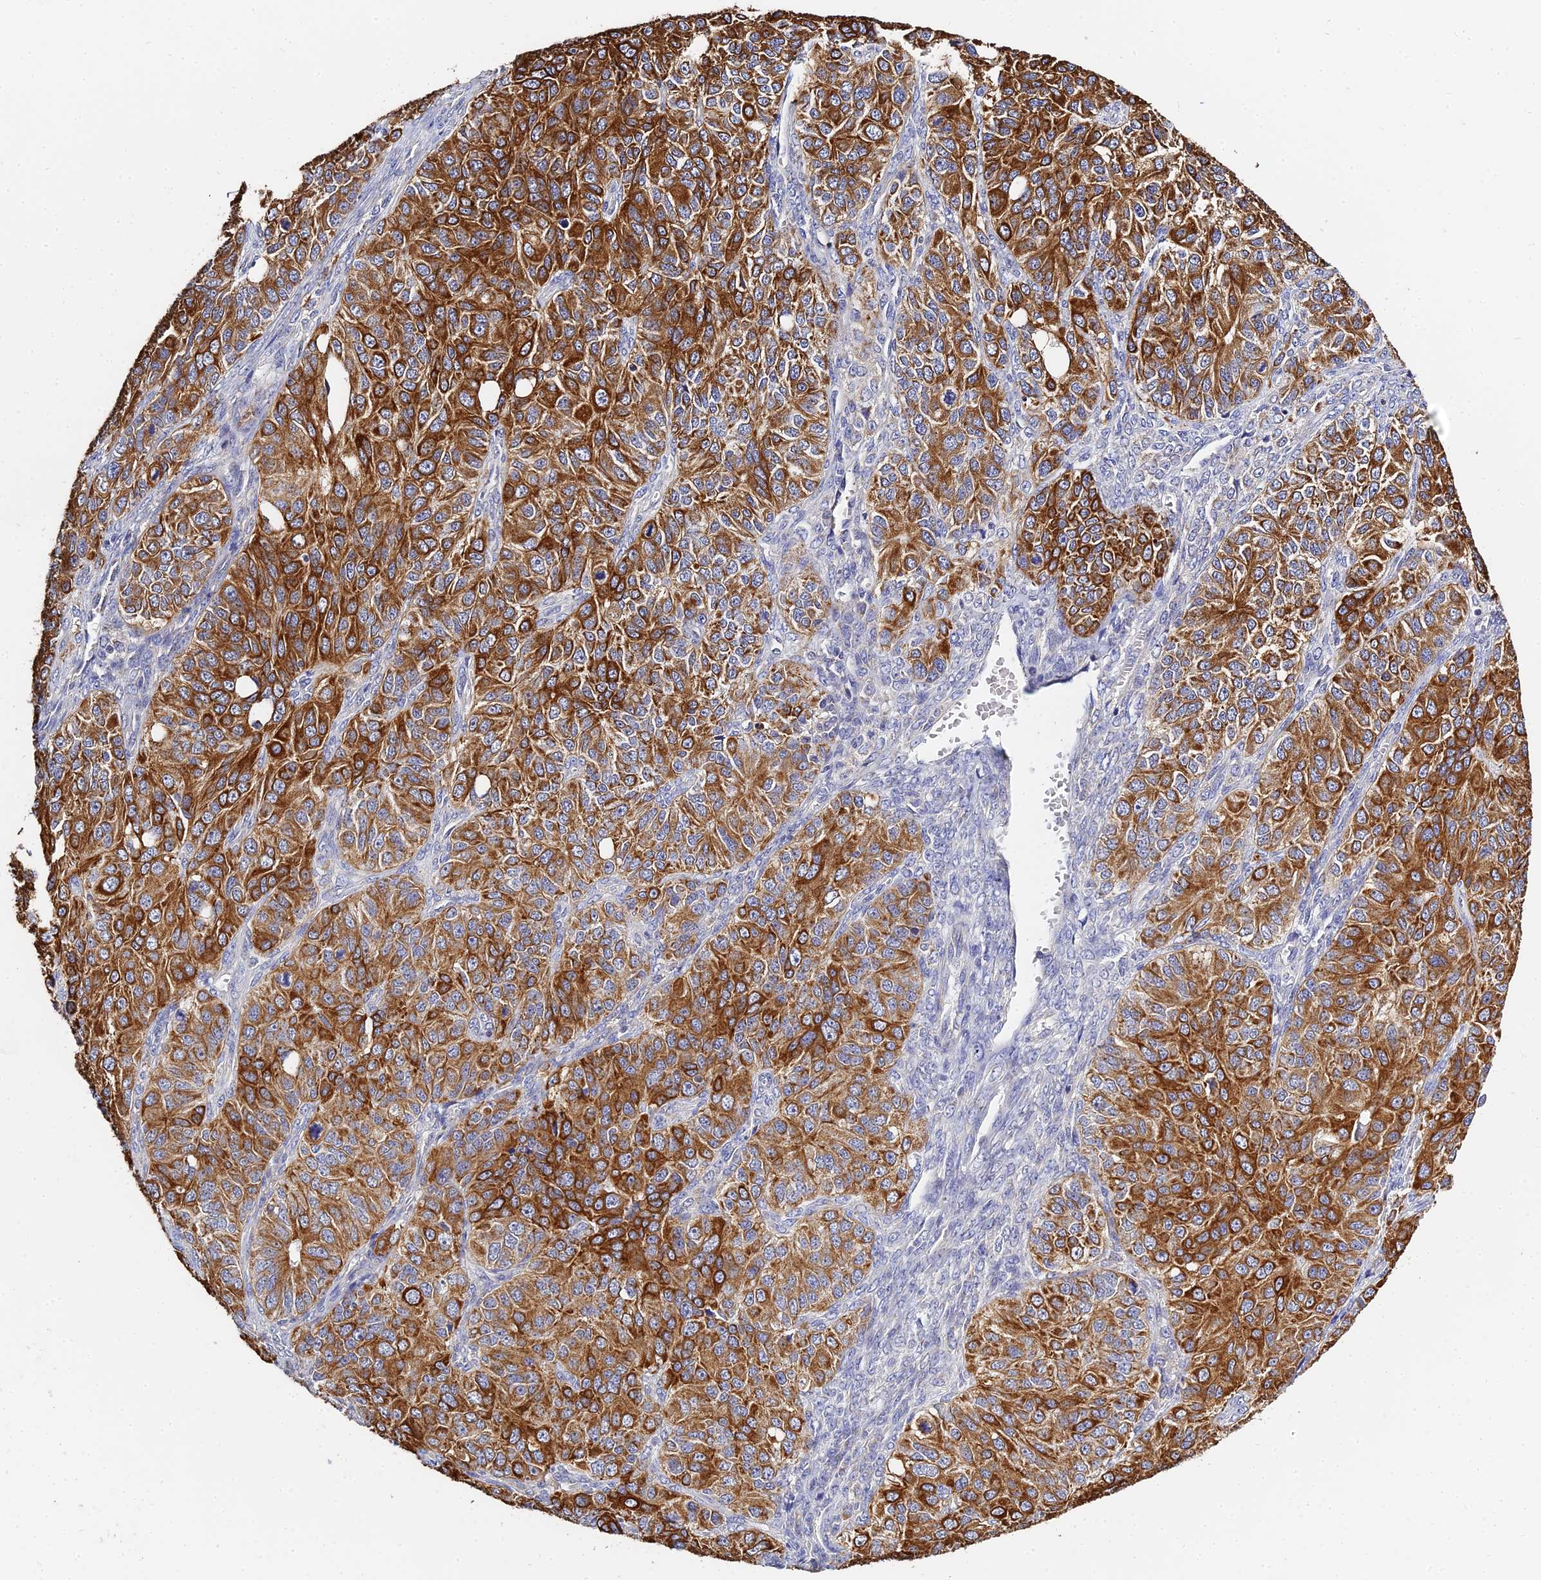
{"staining": {"intensity": "strong", "quantity": ">75%", "location": "cytoplasmic/membranous"}, "tissue": "ovarian cancer", "cell_type": "Tumor cells", "image_type": "cancer", "snomed": [{"axis": "morphology", "description": "Carcinoma, endometroid"}, {"axis": "topography", "description": "Ovary"}], "caption": "Protein staining of ovarian cancer tissue demonstrates strong cytoplasmic/membranous positivity in about >75% of tumor cells.", "gene": "ZXDA", "patient": {"sex": "female", "age": 51}}